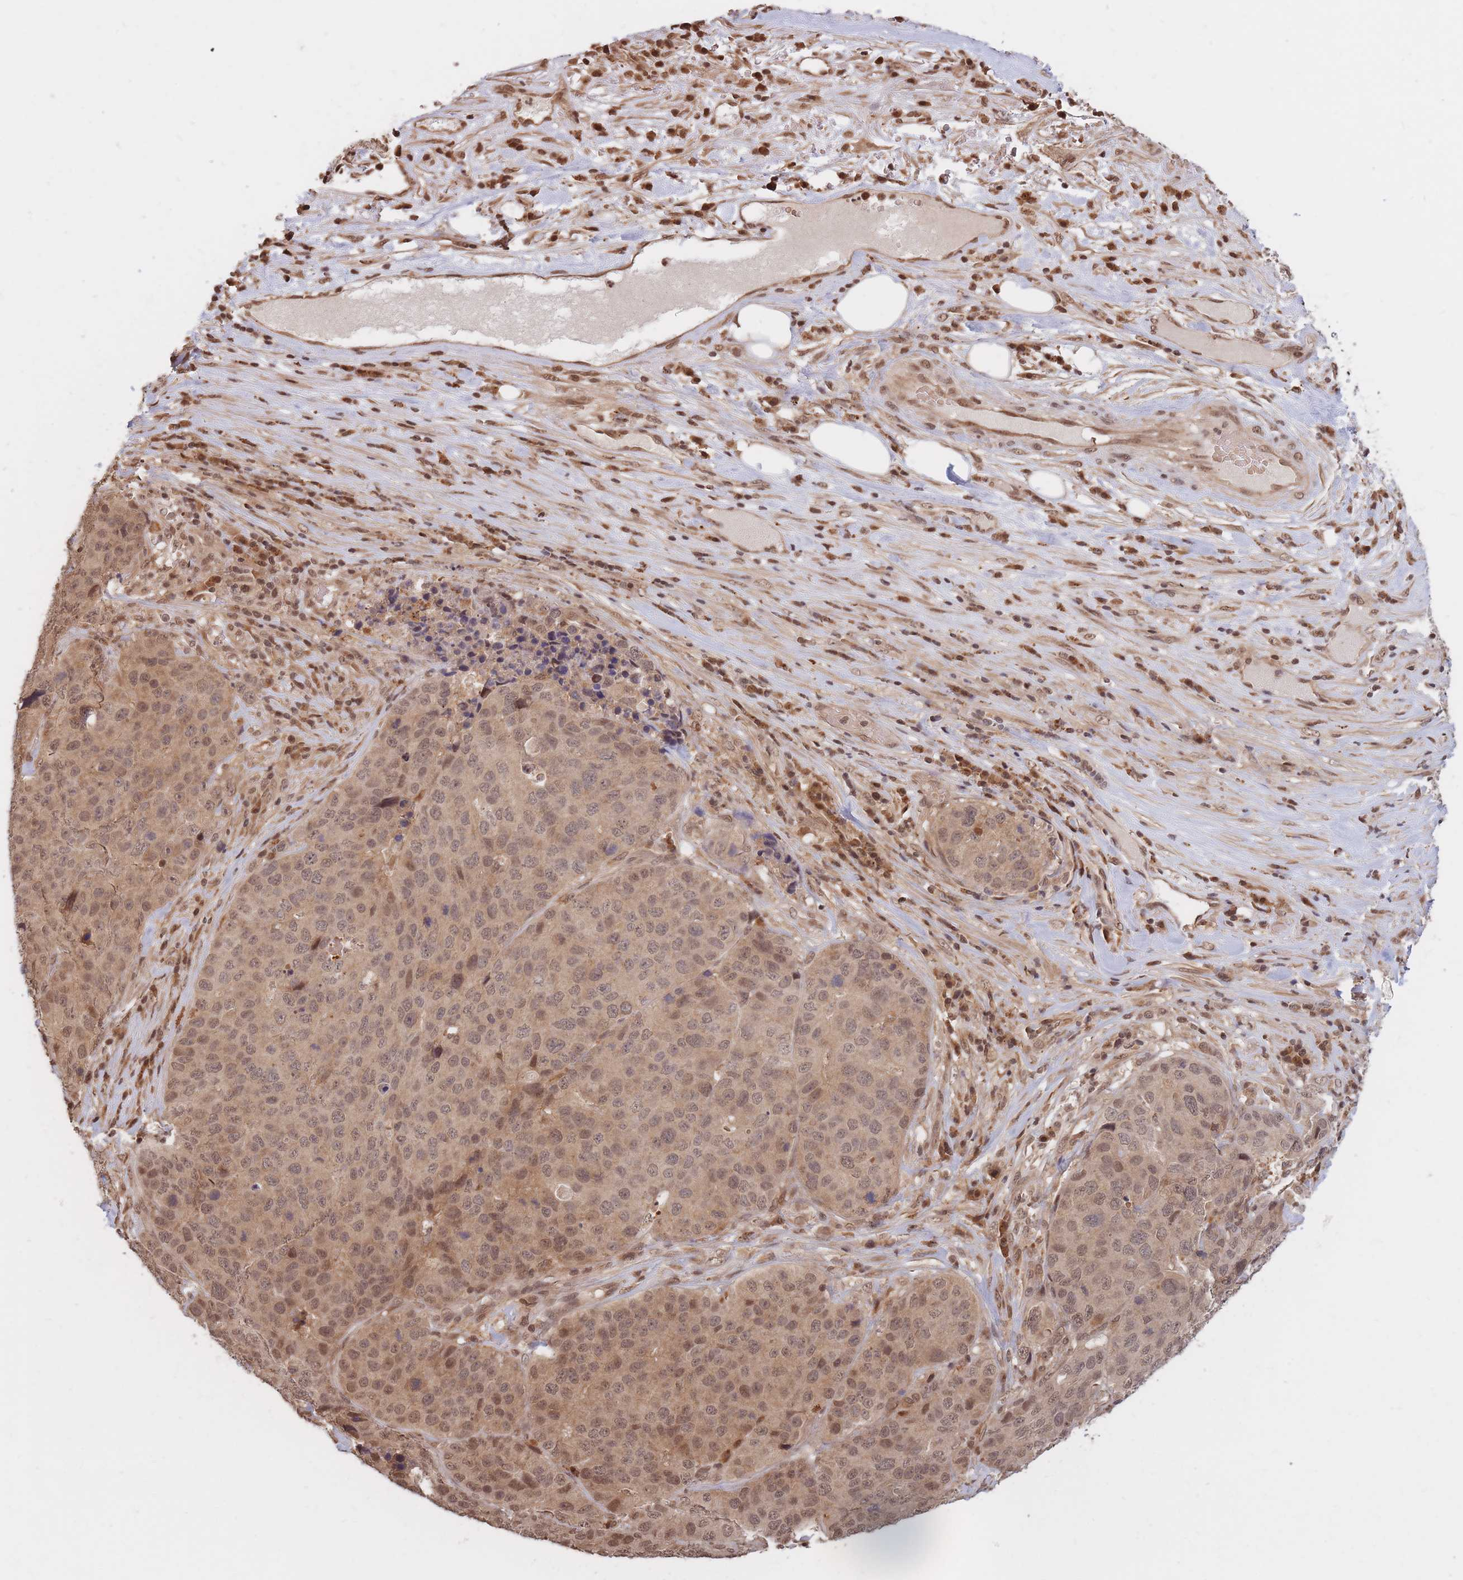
{"staining": {"intensity": "moderate", "quantity": ">75%", "location": "cytoplasmic/membranous,nuclear"}, "tissue": "stomach cancer", "cell_type": "Tumor cells", "image_type": "cancer", "snomed": [{"axis": "morphology", "description": "Adenocarcinoma, NOS"}, {"axis": "topography", "description": "Stomach"}], "caption": "Immunohistochemistry (IHC) (DAB (3,3'-diaminobenzidine)) staining of stomach cancer (adenocarcinoma) displays moderate cytoplasmic/membranous and nuclear protein positivity in about >75% of tumor cells.", "gene": "SRA1", "patient": {"sex": "male", "age": 71}}